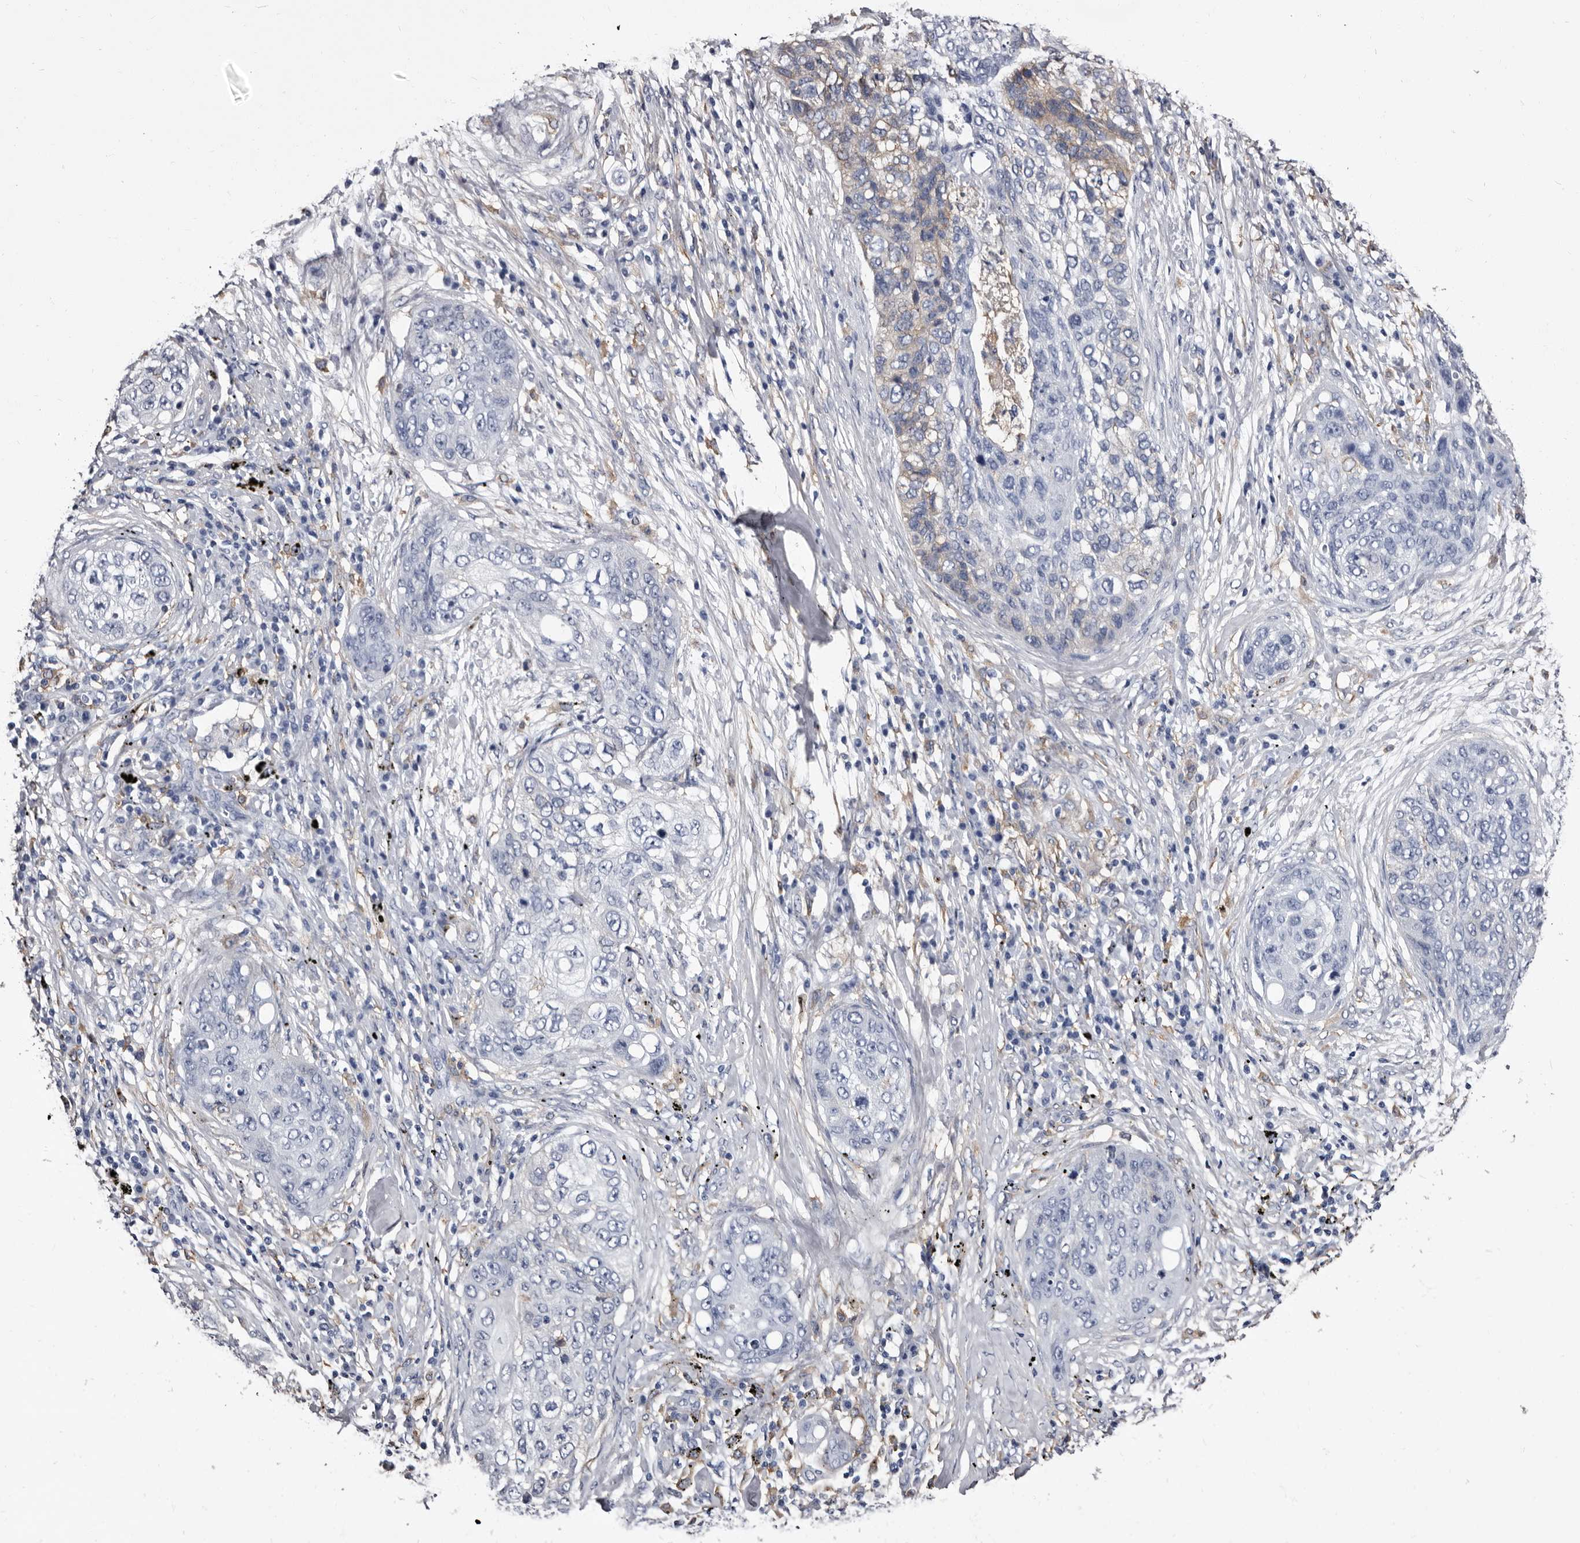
{"staining": {"intensity": "negative", "quantity": "none", "location": "none"}, "tissue": "lung cancer", "cell_type": "Tumor cells", "image_type": "cancer", "snomed": [{"axis": "morphology", "description": "Squamous cell carcinoma, NOS"}, {"axis": "topography", "description": "Lung"}], "caption": "This is a image of immunohistochemistry (IHC) staining of lung cancer (squamous cell carcinoma), which shows no staining in tumor cells.", "gene": "EPB41L3", "patient": {"sex": "female", "age": 63}}